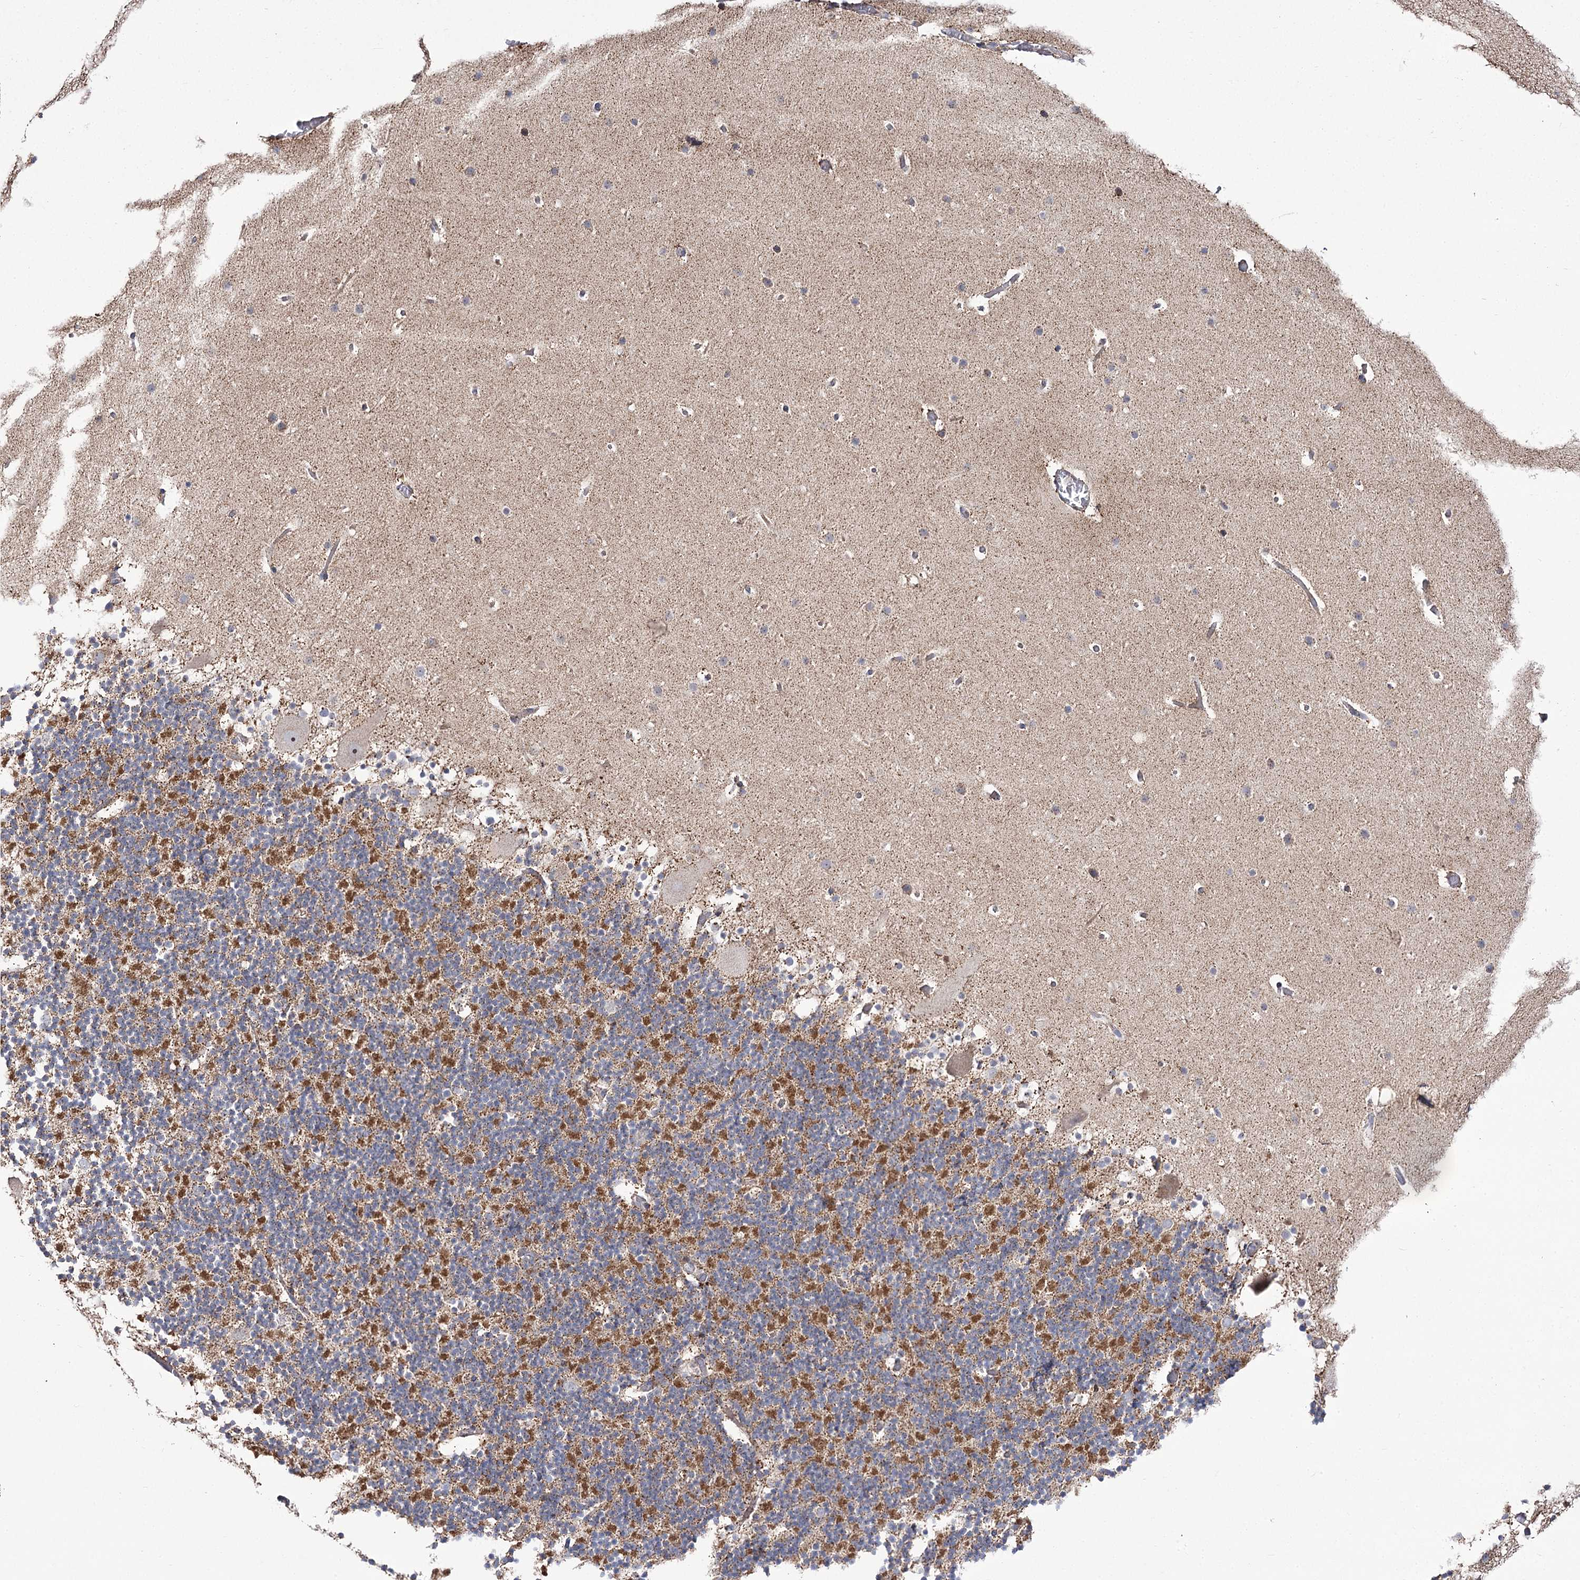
{"staining": {"intensity": "moderate", "quantity": ">75%", "location": "cytoplasmic/membranous"}, "tissue": "cerebellum", "cell_type": "Cells in granular layer", "image_type": "normal", "snomed": [{"axis": "morphology", "description": "Normal tissue, NOS"}, {"axis": "topography", "description": "Cerebellum"}], "caption": "Immunohistochemical staining of normal human cerebellum demonstrates moderate cytoplasmic/membranous protein expression in about >75% of cells in granular layer.", "gene": "NADK2", "patient": {"sex": "male", "age": 57}}